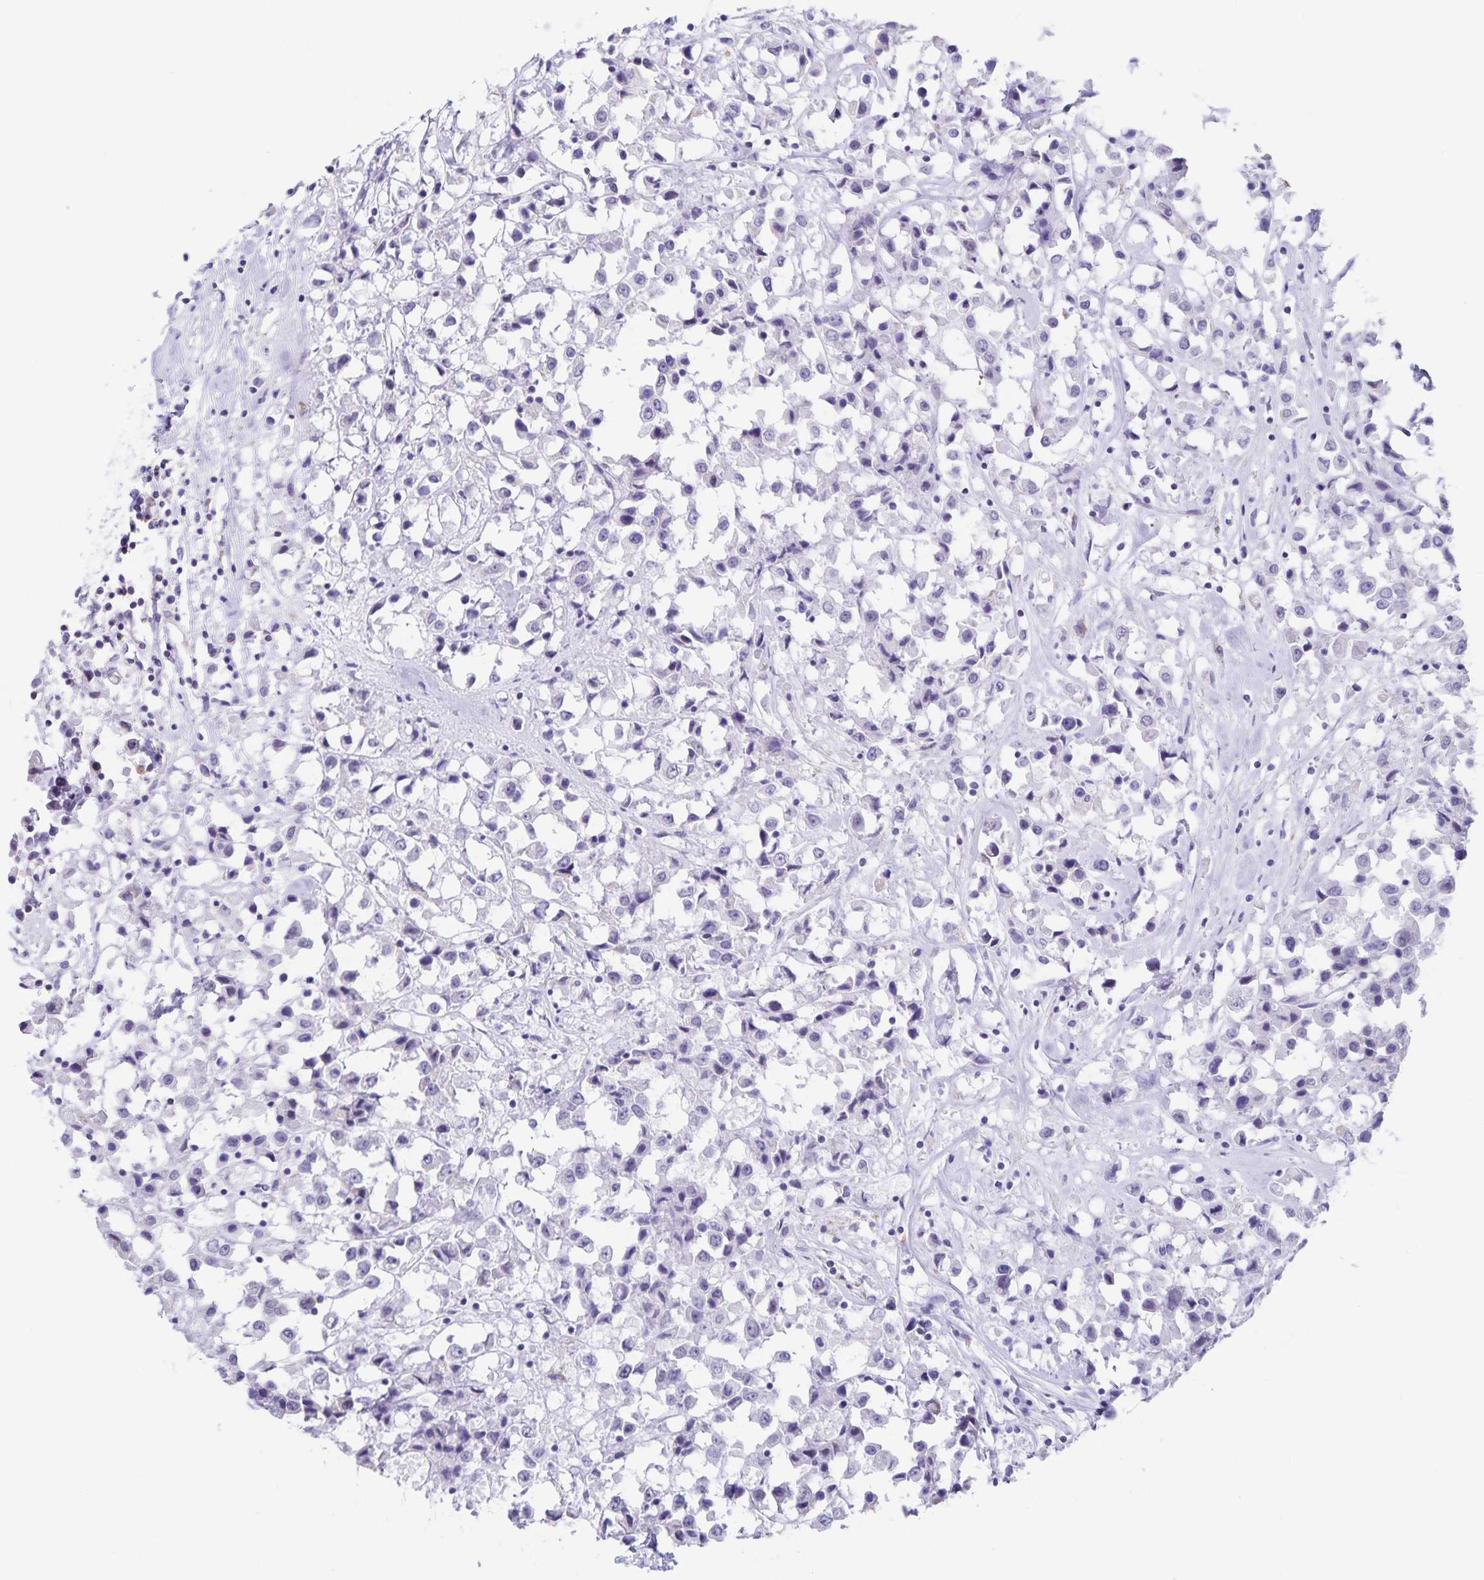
{"staining": {"intensity": "negative", "quantity": "none", "location": "none"}, "tissue": "breast cancer", "cell_type": "Tumor cells", "image_type": "cancer", "snomed": [{"axis": "morphology", "description": "Duct carcinoma"}, {"axis": "topography", "description": "Breast"}], "caption": "Tumor cells are negative for brown protein staining in breast cancer.", "gene": "SYNM", "patient": {"sex": "female", "age": 61}}